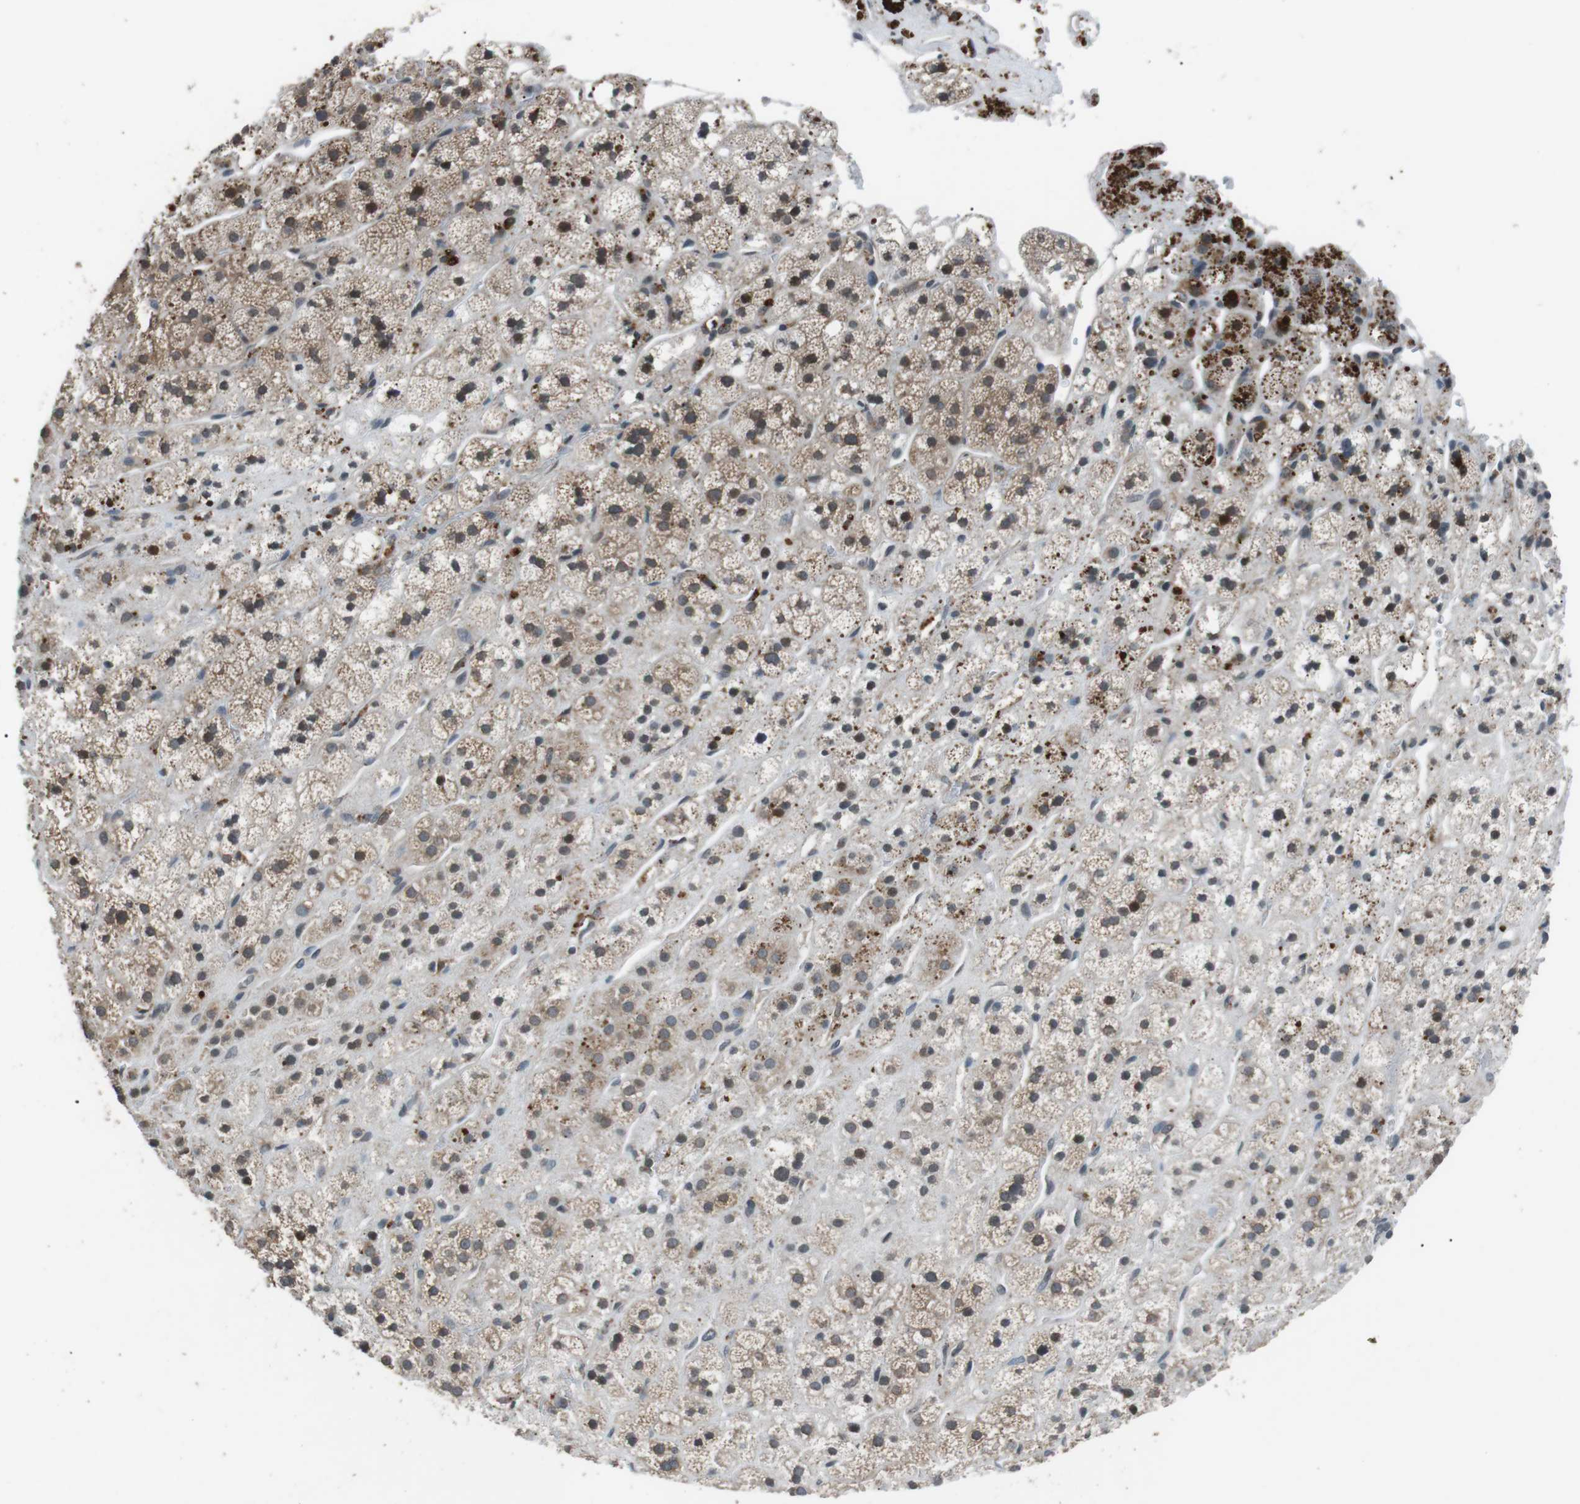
{"staining": {"intensity": "moderate", "quantity": ">75%", "location": "cytoplasmic/membranous"}, "tissue": "adrenal gland", "cell_type": "Glandular cells", "image_type": "normal", "snomed": [{"axis": "morphology", "description": "Normal tissue, NOS"}, {"axis": "topography", "description": "Adrenal gland"}], "caption": "Immunohistochemical staining of benign human adrenal gland displays >75% levels of moderate cytoplasmic/membranous protein expression in approximately >75% of glandular cells.", "gene": "NEK7", "patient": {"sex": "male", "age": 56}}